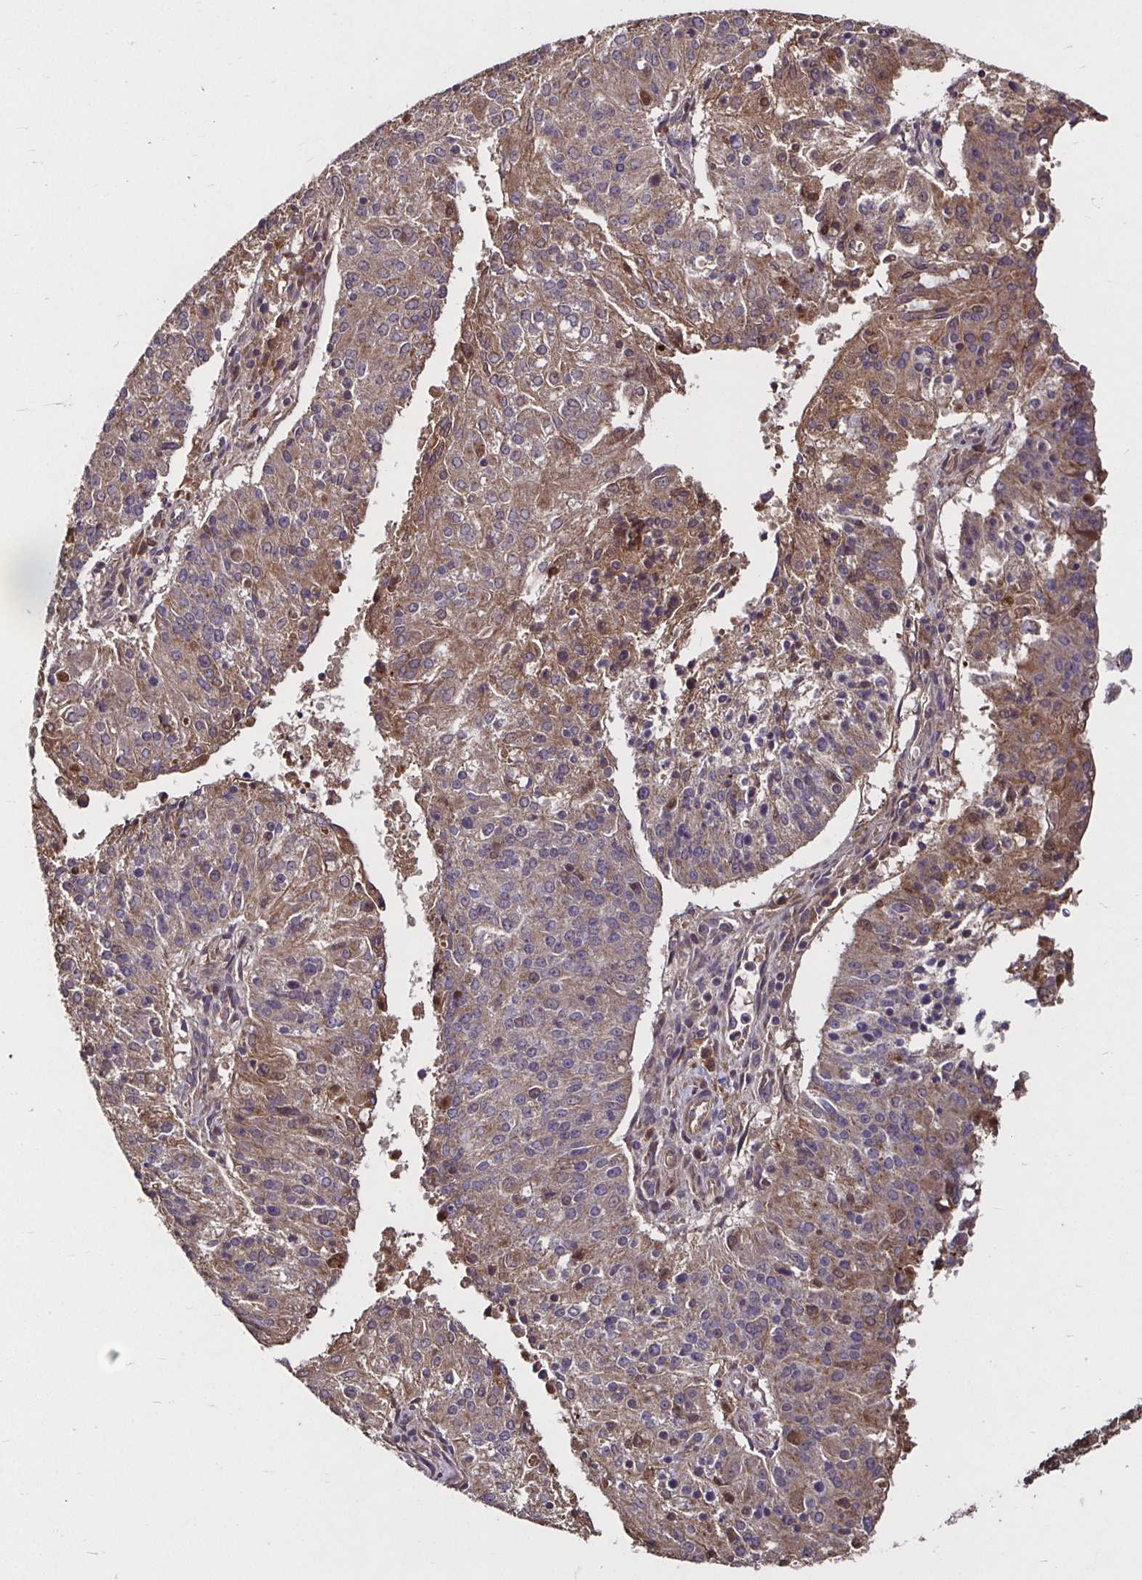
{"staining": {"intensity": "weak", "quantity": "25%-75%", "location": "cytoplasmic/membranous"}, "tissue": "endometrial cancer", "cell_type": "Tumor cells", "image_type": "cancer", "snomed": [{"axis": "morphology", "description": "Adenocarcinoma, NOS"}, {"axis": "topography", "description": "Endometrium"}], "caption": "High-magnification brightfield microscopy of adenocarcinoma (endometrial) stained with DAB (brown) and counterstained with hematoxylin (blue). tumor cells exhibit weak cytoplasmic/membranous expression is present in about25%-75% of cells.", "gene": "SMYD3", "patient": {"sex": "female", "age": 82}}